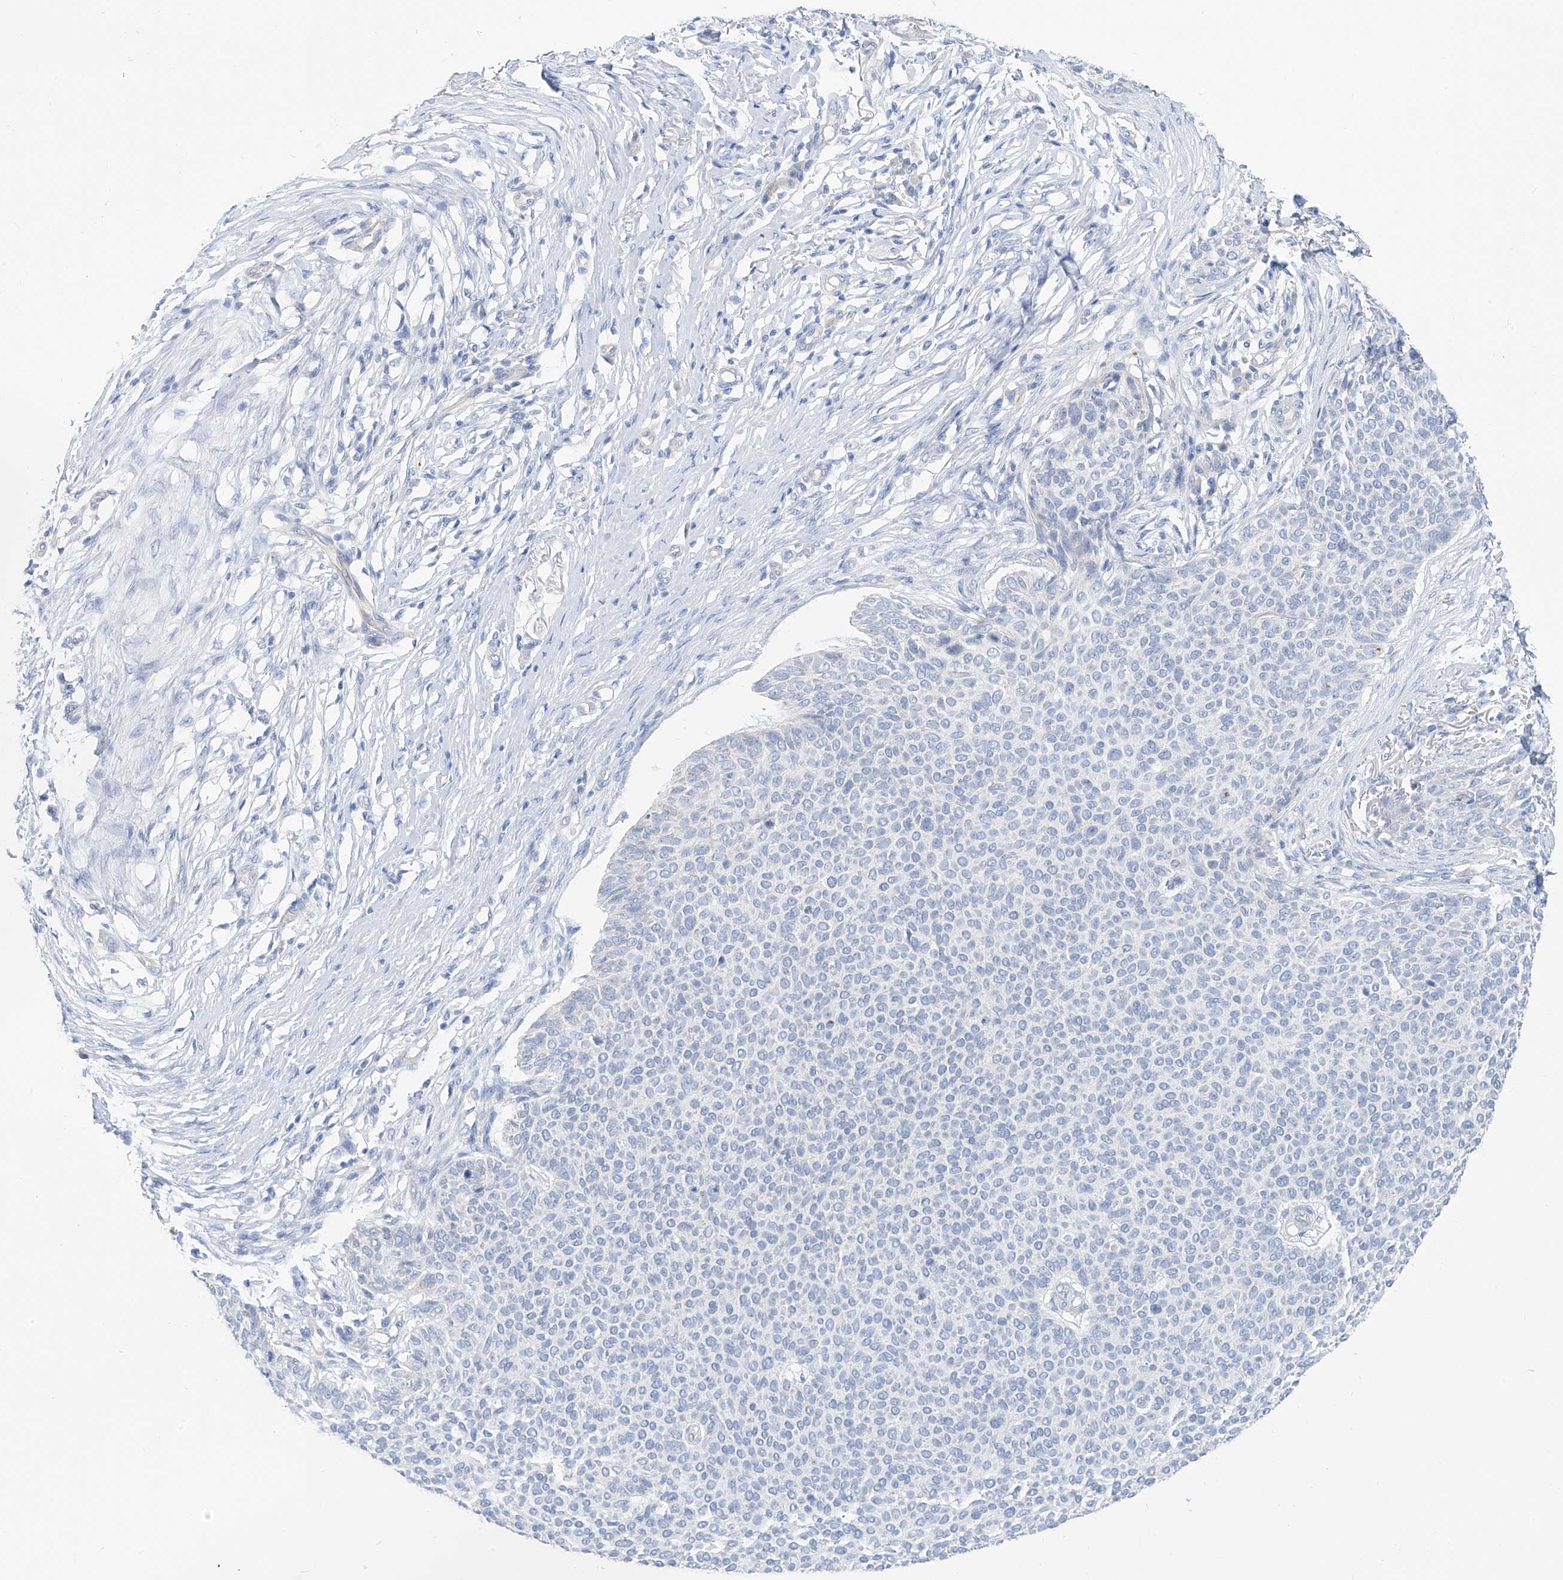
{"staining": {"intensity": "negative", "quantity": "none", "location": "none"}, "tissue": "skin cancer", "cell_type": "Tumor cells", "image_type": "cancer", "snomed": [{"axis": "morphology", "description": "Normal tissue, NOS"}, {"axis": "morphology", "description": "Basal cell carcinoma"}, {"axis": "topography", "description": "Skin"}], "caption": "Micrograph shows no protein expression in tumor cells of skin cancer (basal cell carcinoma) tissue.", "gene": "PIK3C2B", "patient": {"sex": "male", "age": 50}}